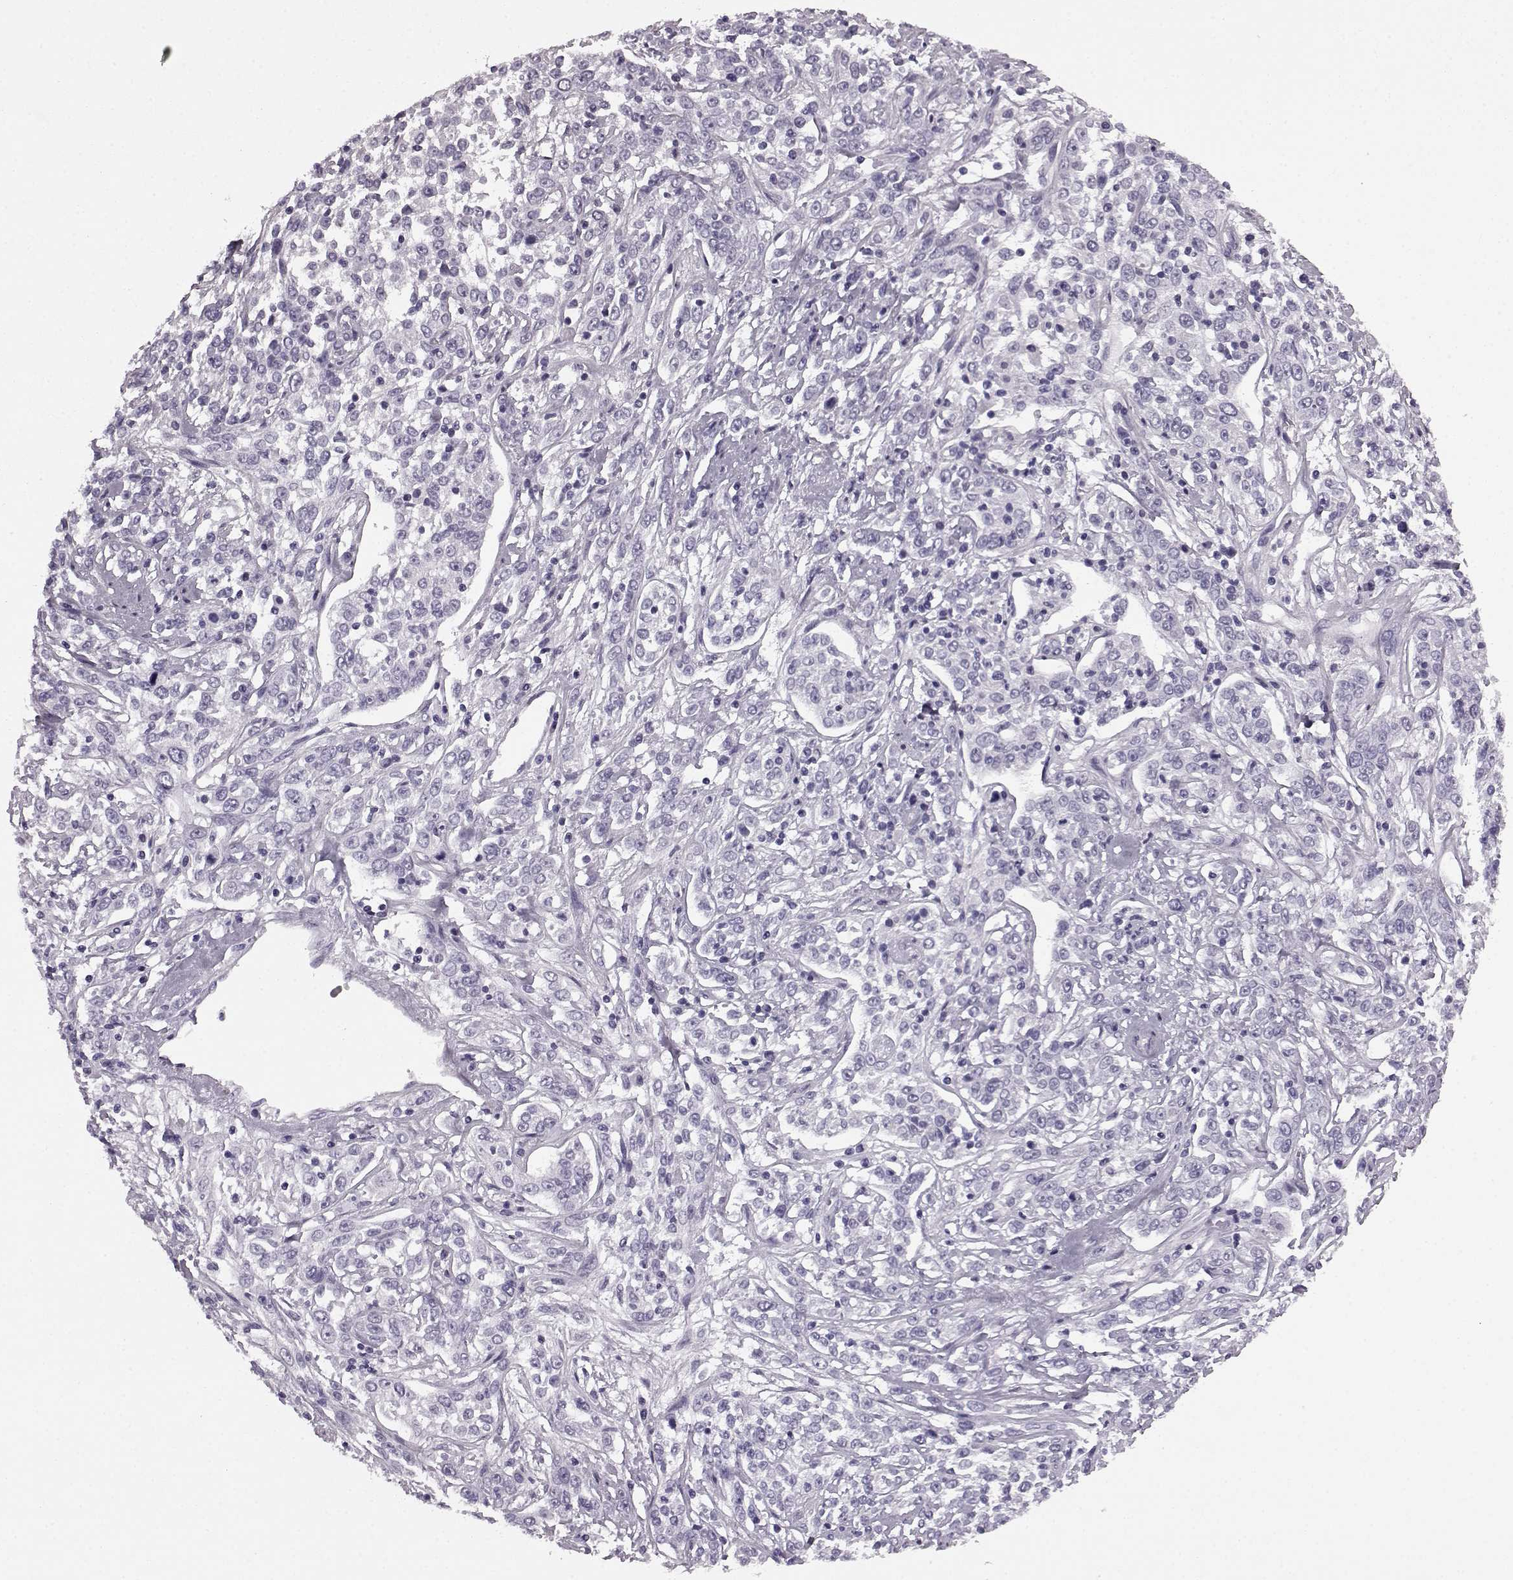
{"staining": {"intensity": "negative", "quantity": "none", "location": "none"}, "tissue": "cervical cancer", "cell_type": "Tumor cells", "image_type": "cancer", "snomed": [{"axis": "morphology", "description": "Adenocarcinoma, NOS"}, {"axis": "topography", "description": "Cervix"}], "caption": "An immunohistochemistry (IHC) image of cervical cancer is shown. There is no staining in tumor cells of cervical cancer. The staining is performed using DAB brown chromogen with nuclei counter-stained in using hematoxylin.", "gene": "AIPL1", "patient": {"sex": "female", "age": 40}}